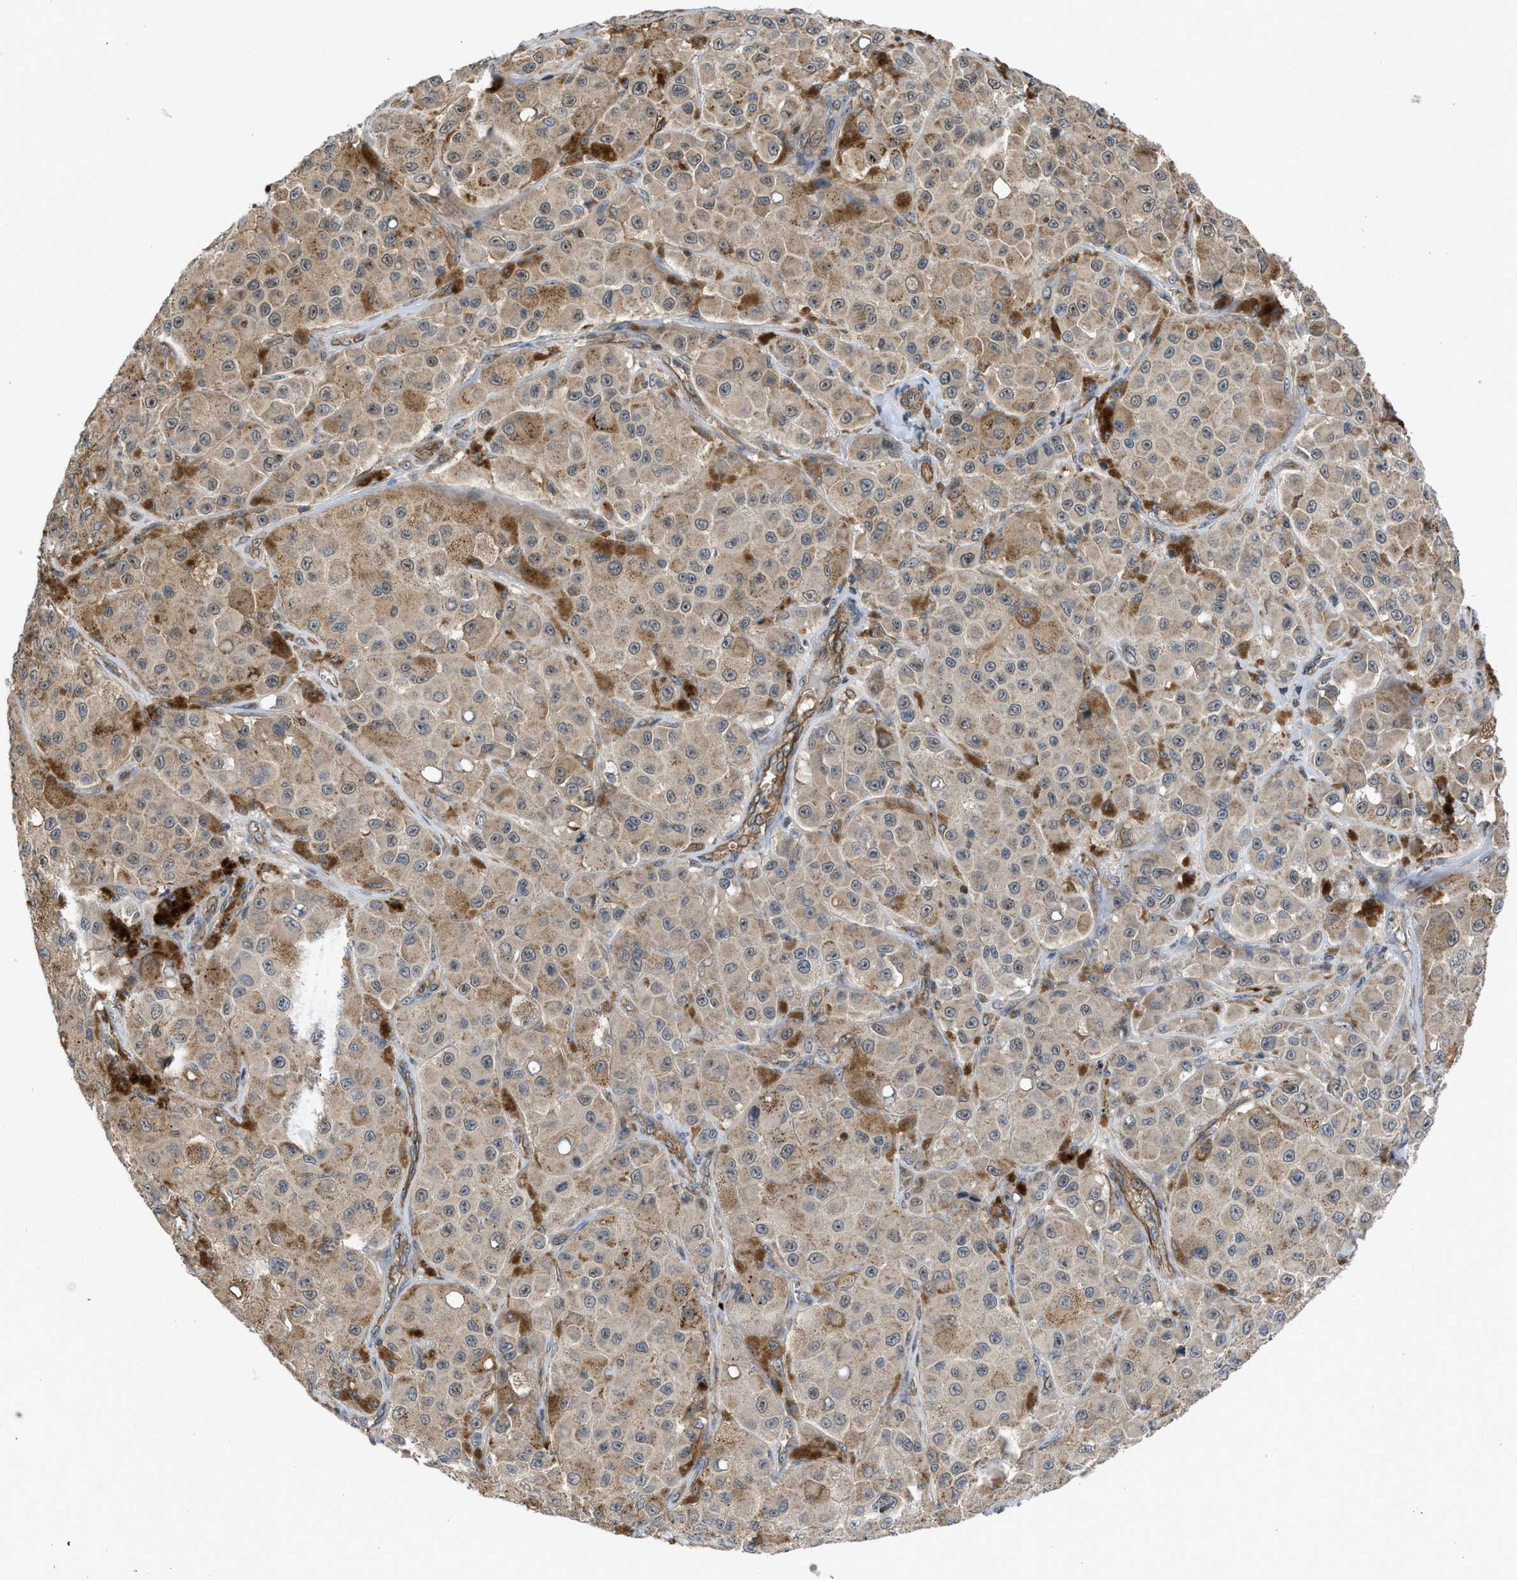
{"staining": {"intensity": "moderate", "quantity": ">75%", "location": "cytoplasmic/membranous"}, "tissue": "melanoma", "cell_type": "Tumor cells", "image_type": "cancer", "snomed": [{"axis": "morphology", "description": "Malignant melanoma, NOS"}, {"axis": "topography", "description": "Skin"}], "caption": "Immunohistochemistry of melanoma shows medium levels of moderate cytoplasmic/membranous positivity in approximately >75% of tumor cells. Using DAB (brown) and hematoxylin (blue) stains, captured at high magnification using brightfield microscopy.", "gene": "GPATCH2L", "patient": {"sex": "male", "age": 84}}